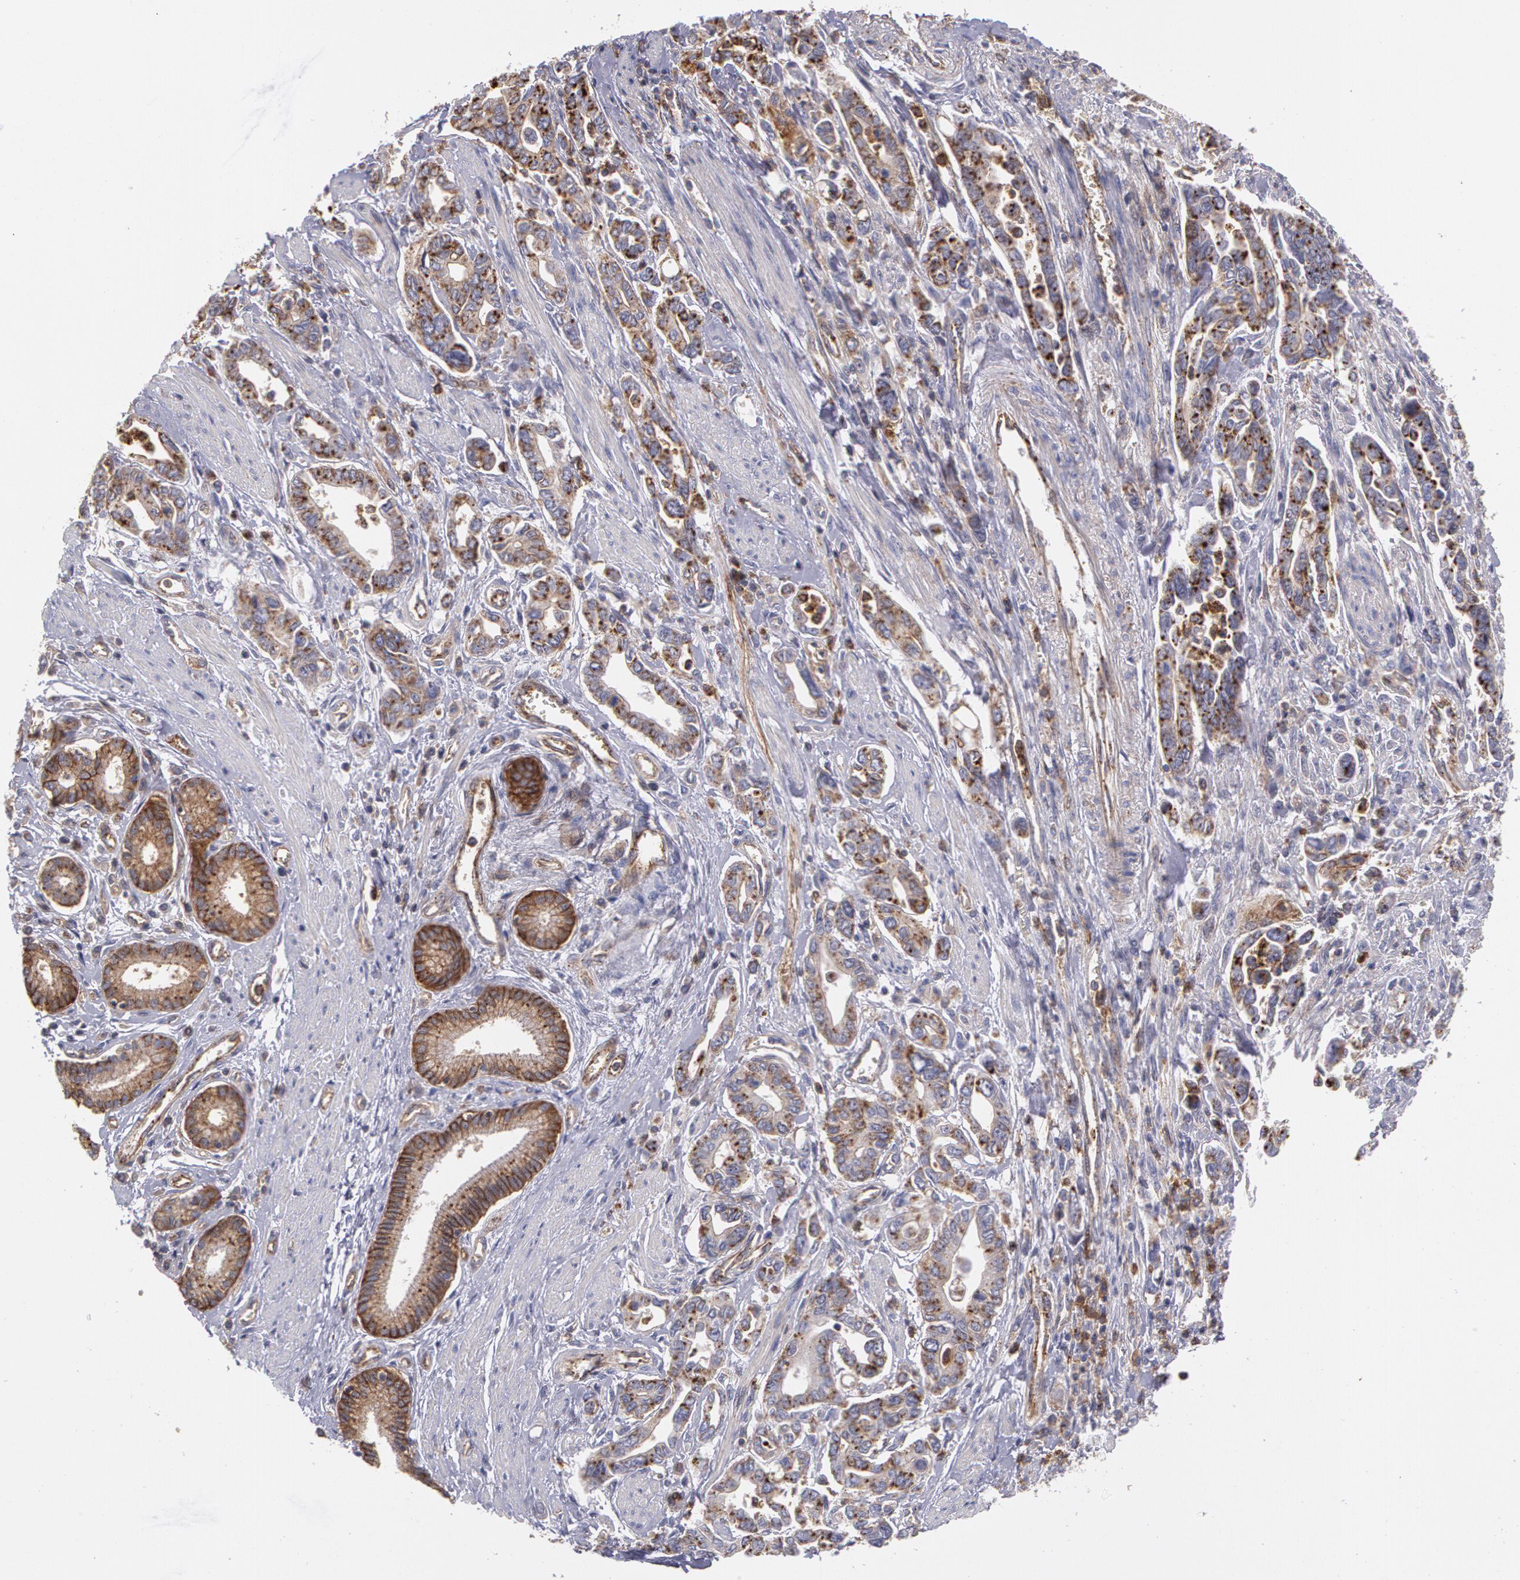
{"staining": {"intensity": "moderate", "quantity": ">75%", "location": "cytoplasmic/membranous"}, "tissue": "pancreatic cancer", "cell_type": "Tumor cells", "image_type": "cancer", "snomed": [{"axis": "morphology", "description": "Adenocarcinoma, NOS"}, {"axis": "topography", "description": "Pancreas"}], "caption": "Pancreatic cancer (adenocarcinoma) stained with a brown dye displays moderate cytoplasmic/membranous positive positivity in approximately >75% of tumor cells.", "gene": "FLOT2", "patient": {"sex": "female", "age": 57}}